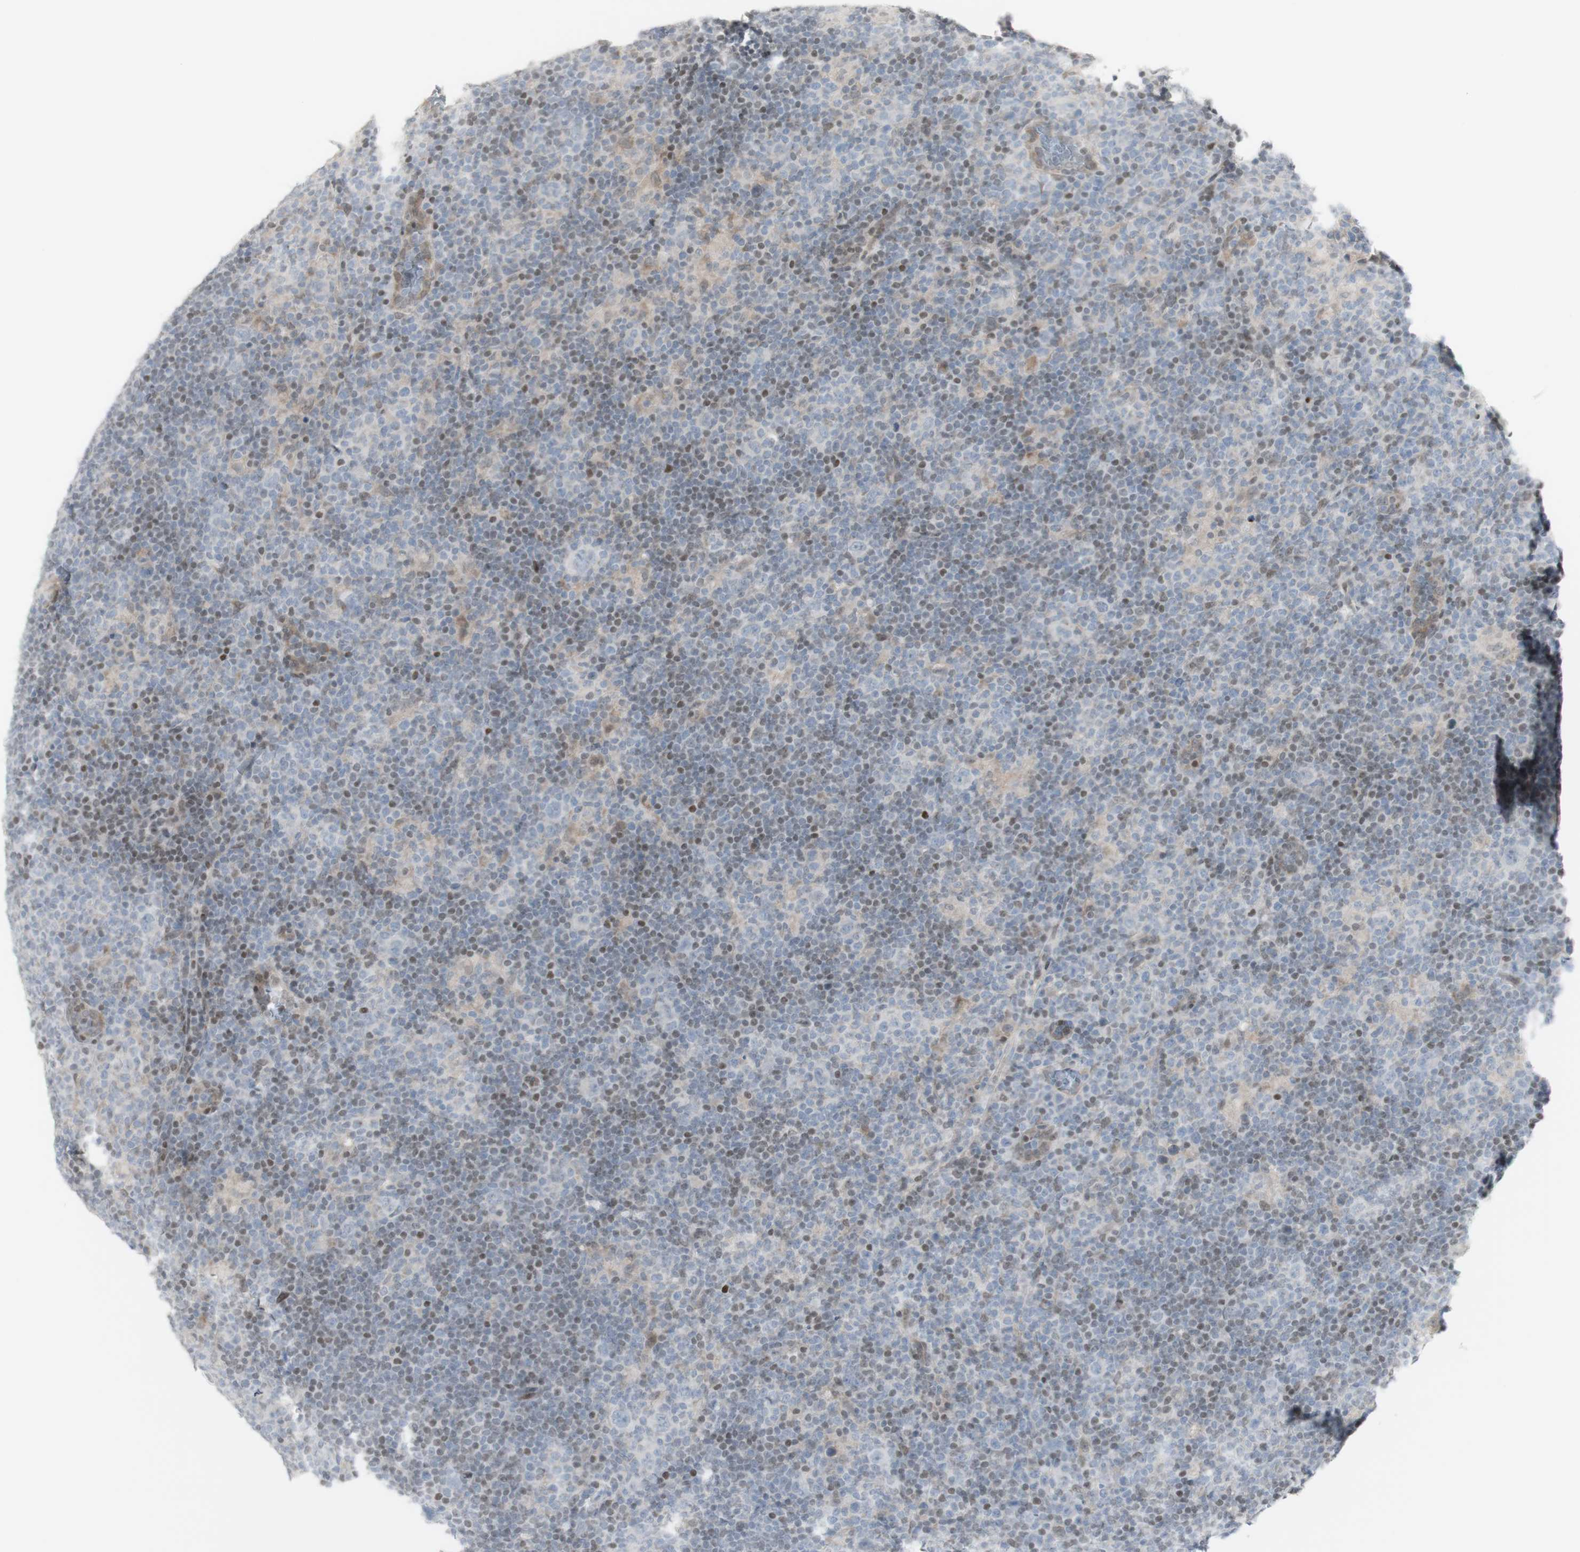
{"staining": {"intensity": "negative", "quantity": "none", "location": "none"}, "tissue": "lymphoma", "cell_type": "Tumor cells", "image_type": "cancer", "snomed": [{"axis": "morphology", "description": "Hodgkin's disease, NOS"}, {"axis": "topography", "description": "Lymph node"}], "caption": "Lymphoma was stained to show a protein in brown. There is no significant expression in tumor cells. (DAB (3,3'-diaminobenzidine) immunohistochemistry (IHC) visualized using brightfield microscopy, high magnification).", "gene": "C1orf116", "patient": {"sex": "female", "age": 57}}